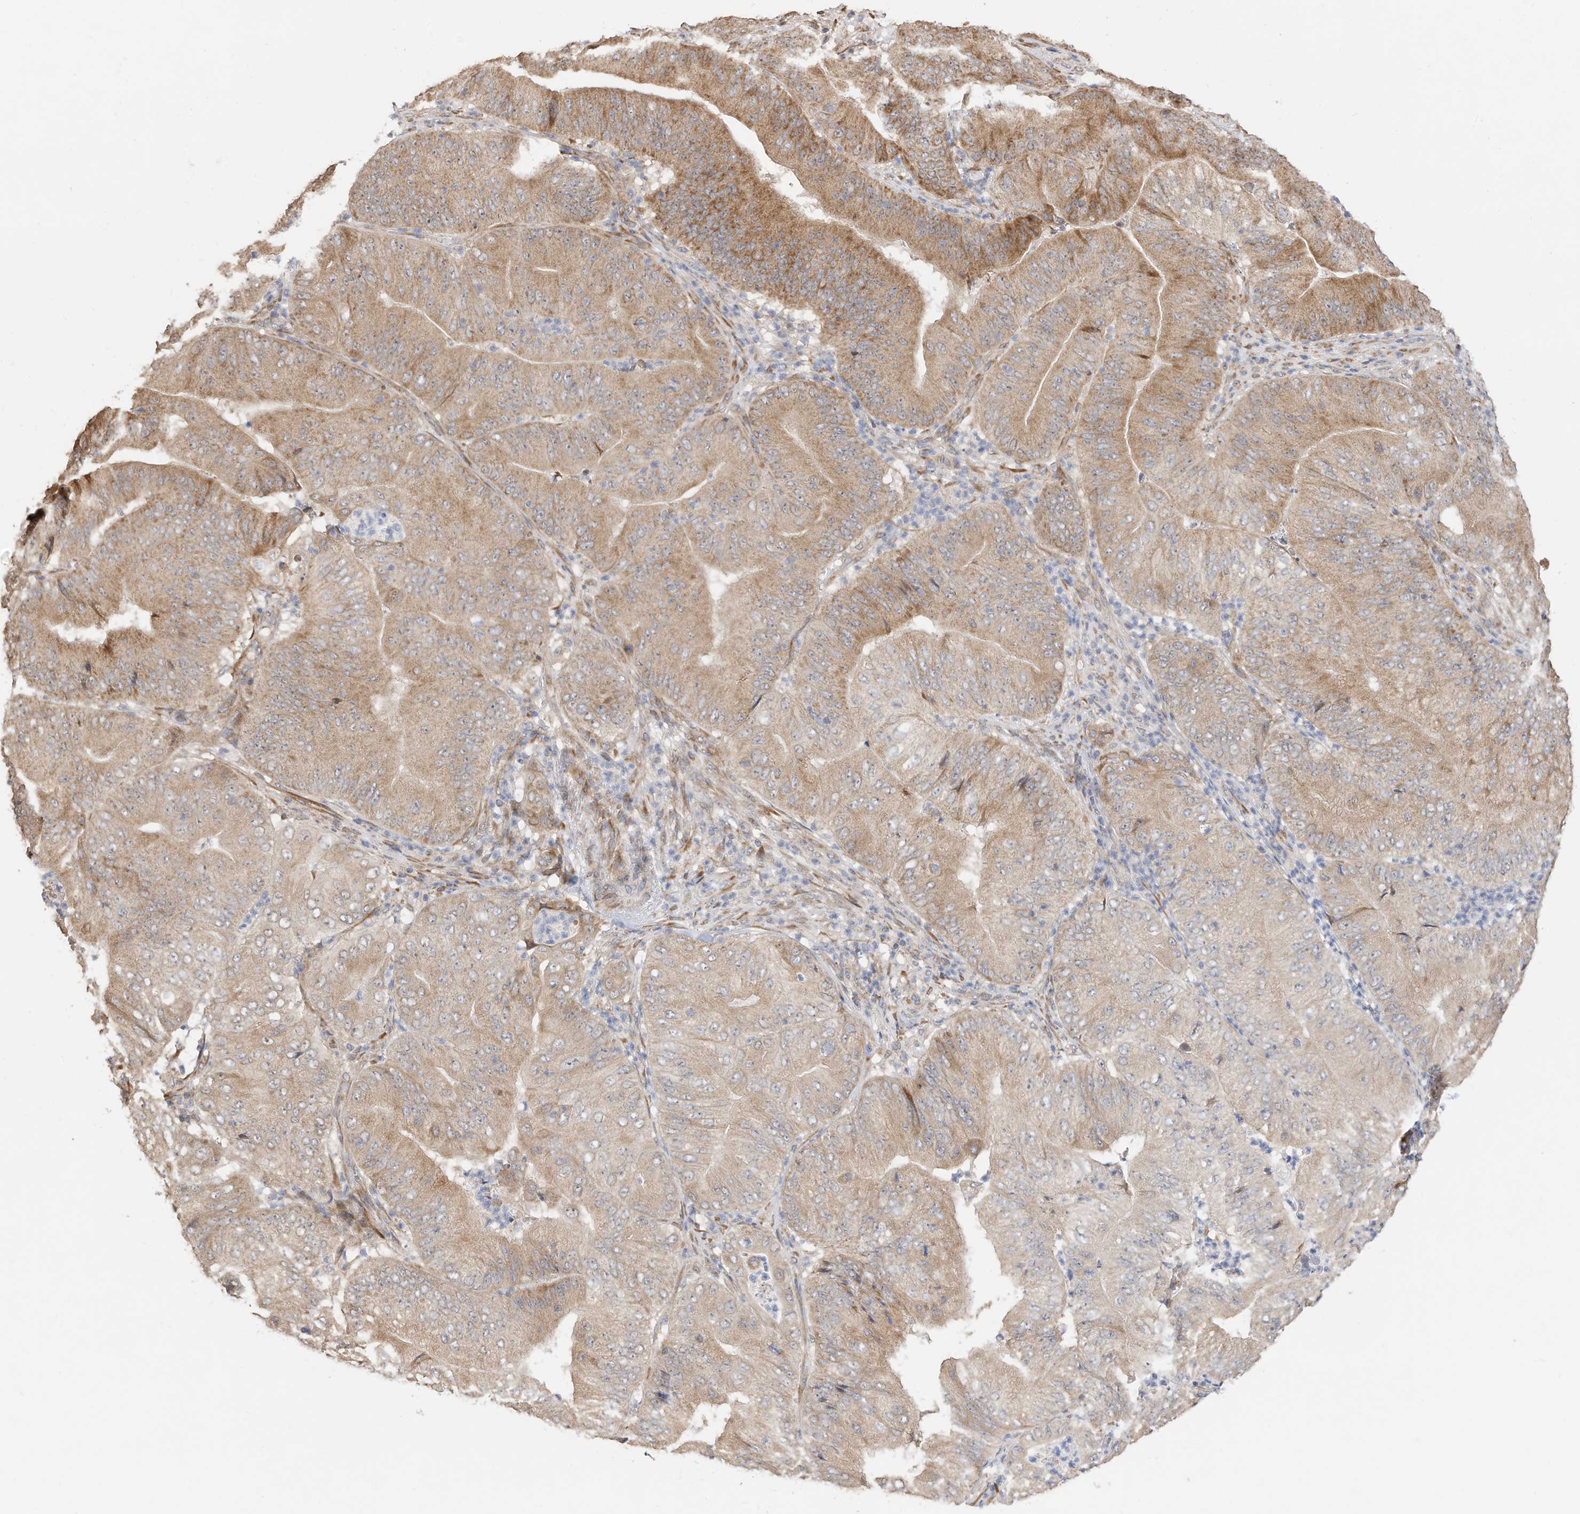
{"staining": {"intensity": "moderate", "quantity": "25%-75%", "location": "cytoplasmic/membranous"}, "tissue": "pancreatic cancer", "cell_type": "Tumor cells", "image_type": "cancer", "snomed": [{"axis": "morphology", "description": "Adenocarcinoma, NOS"}, {"axis": "topography", "description": "Pancreas"}], "caption": "Immunohistochemistry (IHC) of pancreatic cancer demonstrates medium levels of moderate cytoplasmic/membranous positivity in about 25%-75% of tumor cells. (IHC, brightfield microscopy, high magnification).", "gene": "CAGE1", "patient": {"sex": "female", "age": 77}}